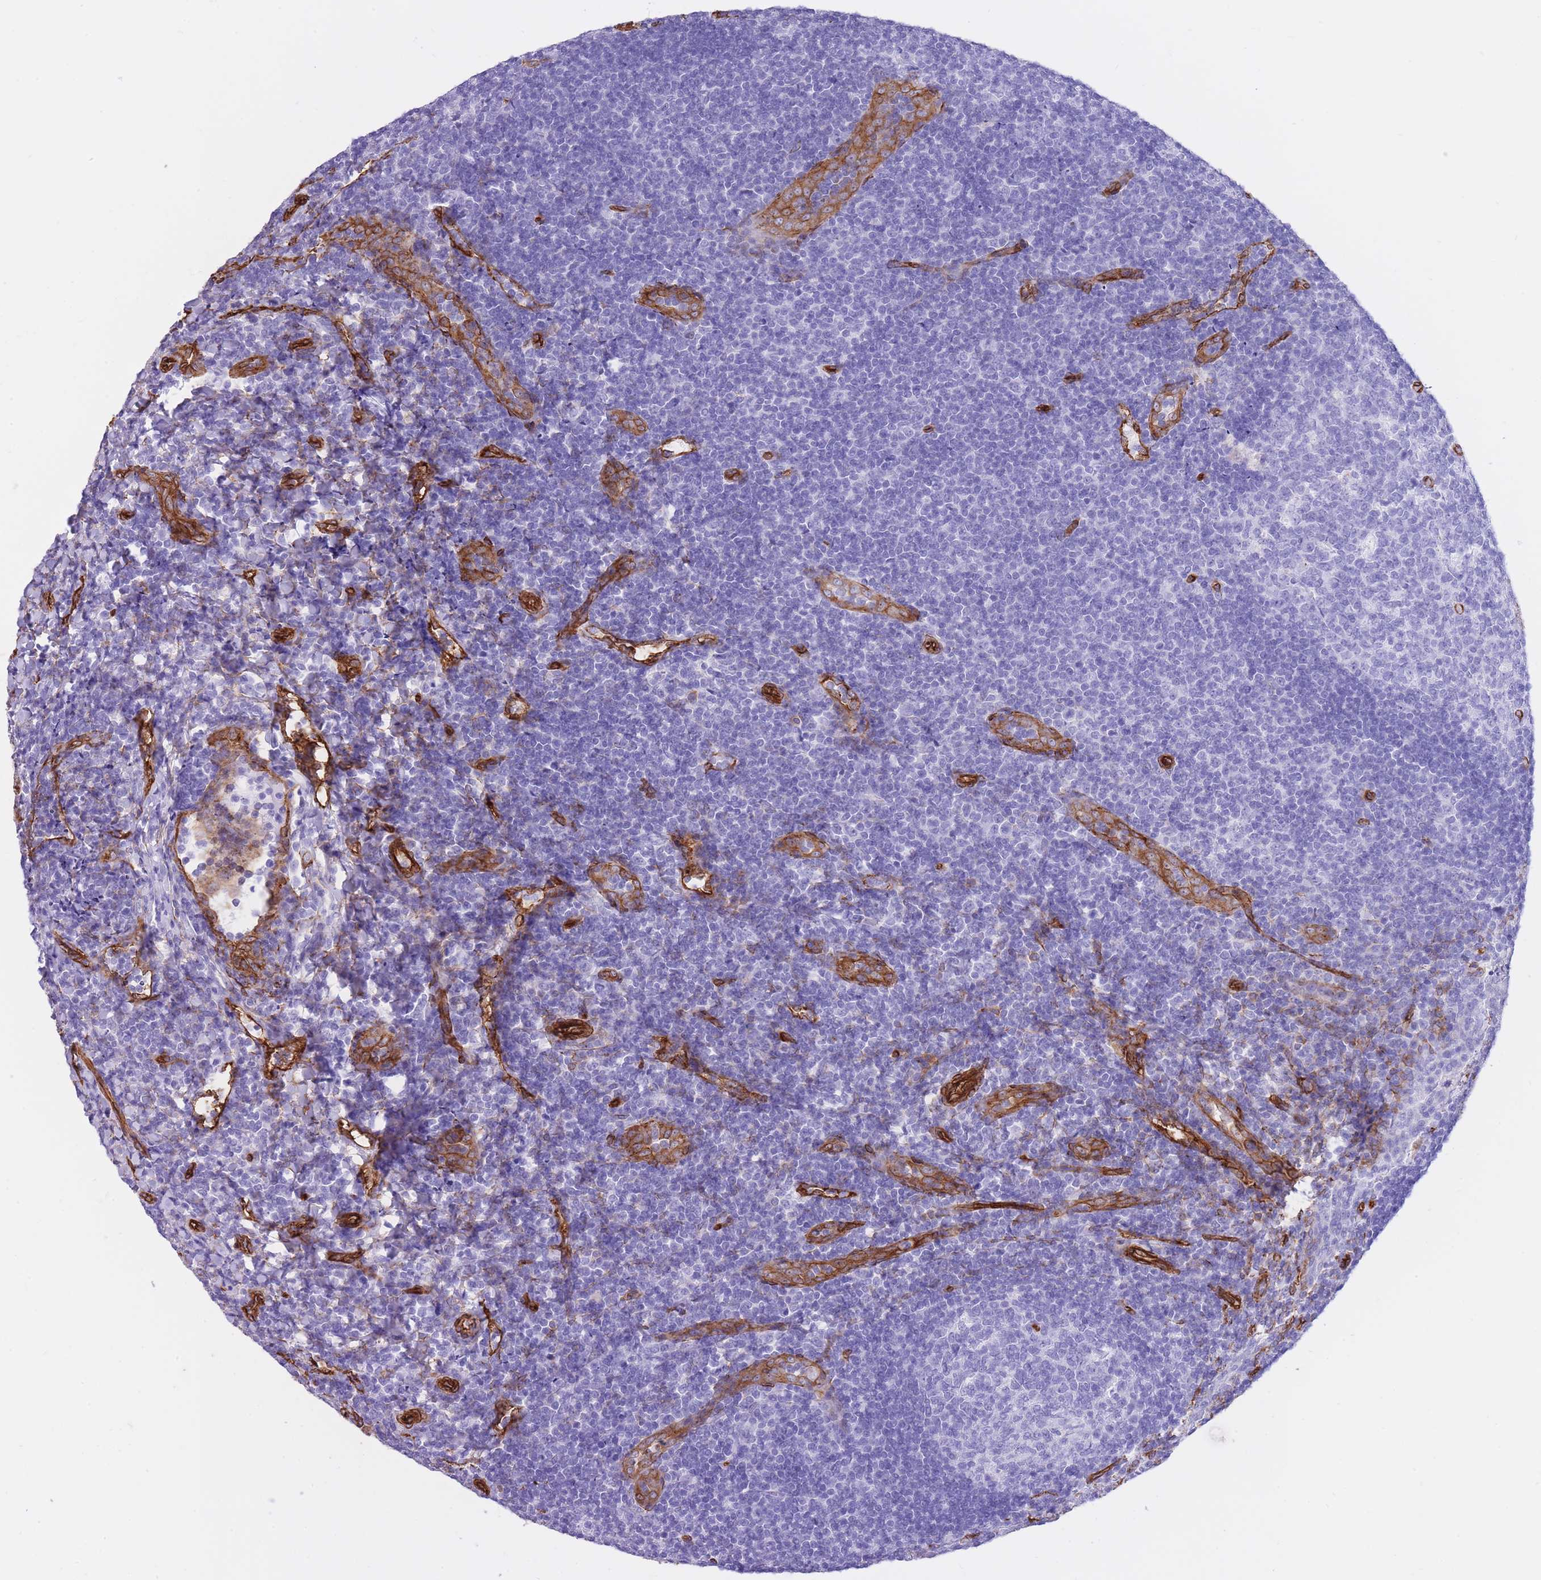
{"staining": {"intensity": "negative", "quantity": "none", "location": "none"}, "tissue": "tonsil", "cell_type": "Germinal center cells", "image_type": "normal", "snomed": [{"axis": "morphology", "description": "Normal tissue, NOS"}, {"axis": "topography", "description": "Tonsil"}], "caption": "DAB (3,3'-diaminobenzidine) immunohistochemical staining of normal human tonsil reveals no significant expression in germinal center cells.", "gene": "CAVIN1", "patient": {"sex": "male", "age": 17}}